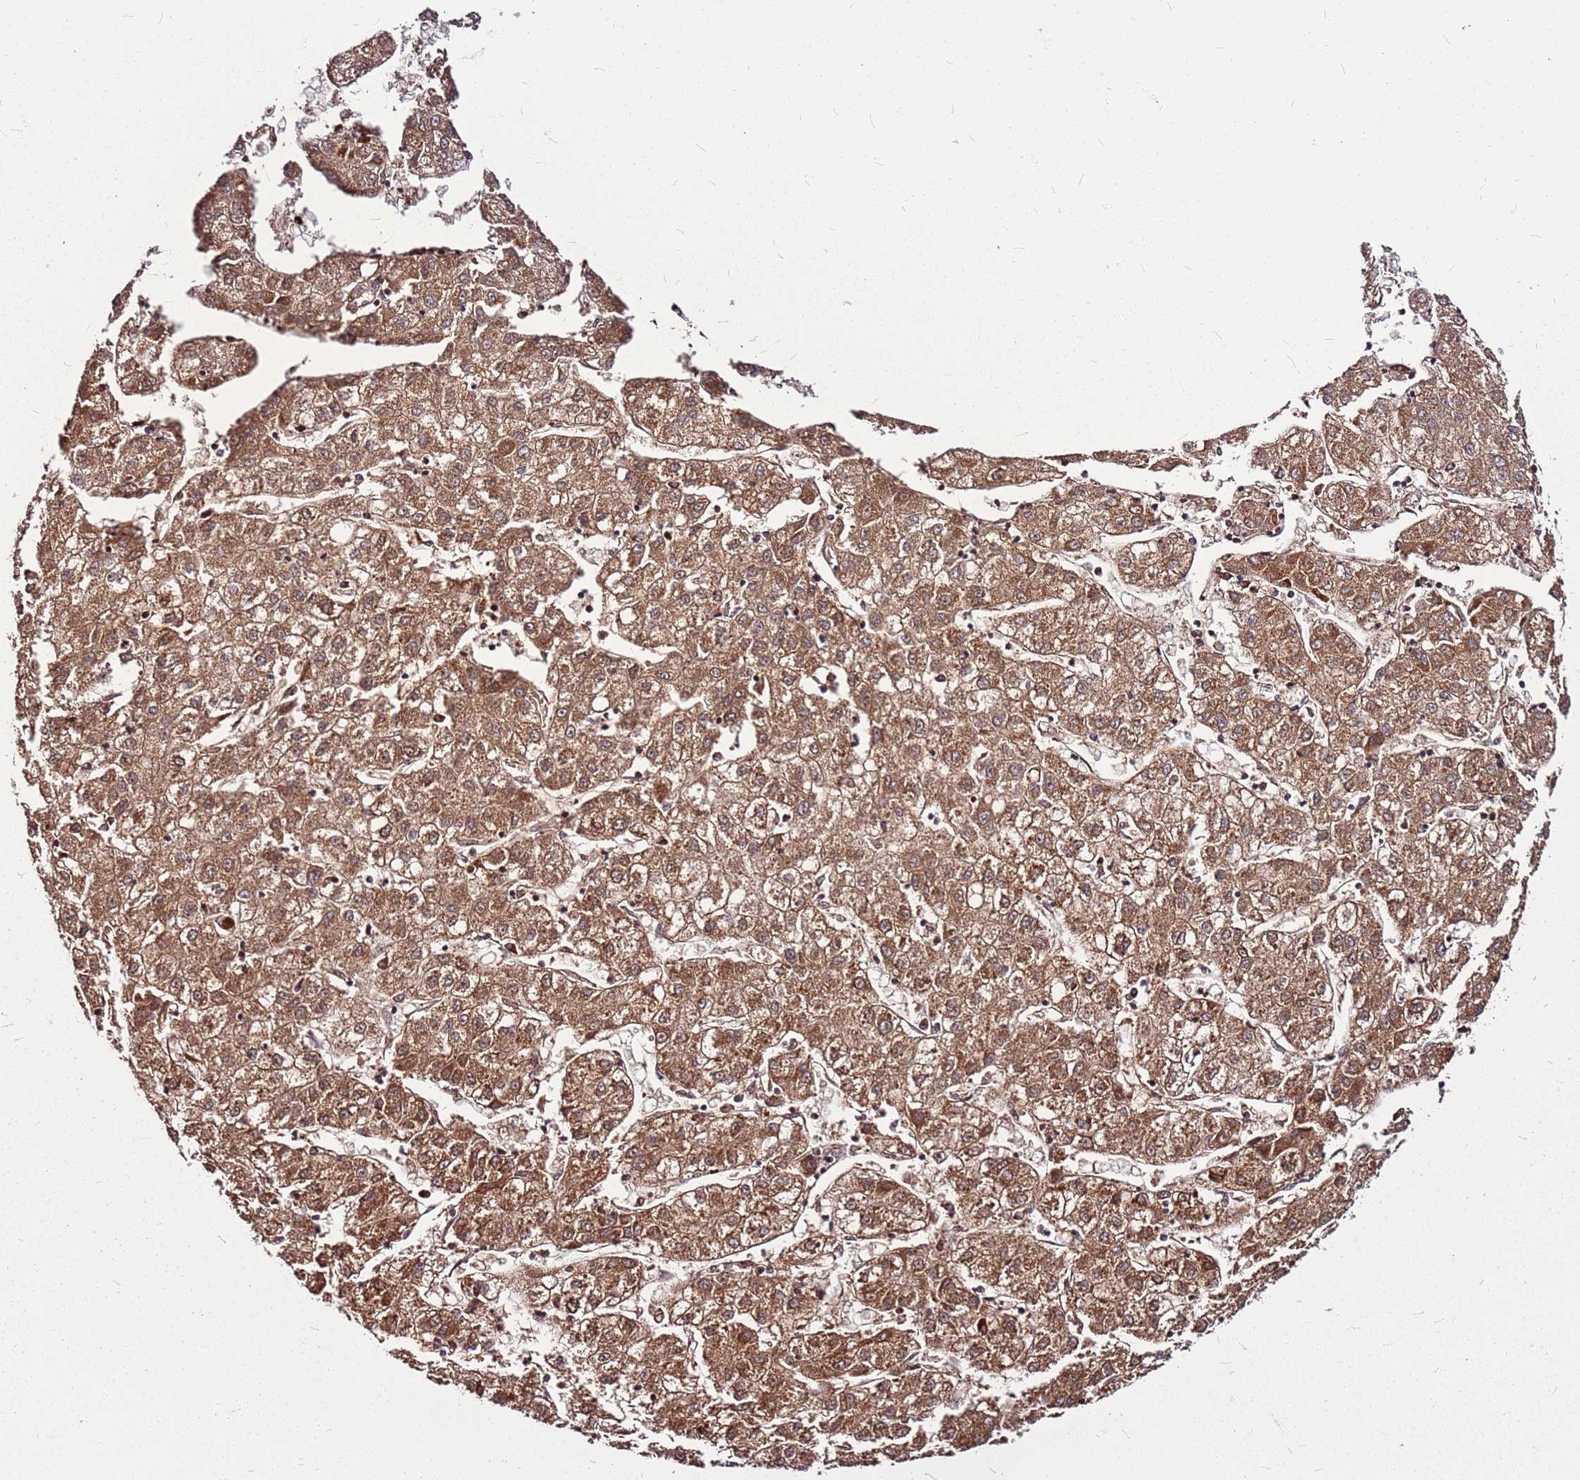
{"staining": {"intensity": "moderate", "quantity": ">75%", "location": "cytoplasmic/membranous"}, "tissue": "liver cancer", "cell_type": "Tumor cells", "image_type": "cancer", "snomed": [{"axis": "morphology", "description": "Carcinoma, Hepatocellular, NOS"}, {"axis": "topography", "description": "Liver"}], "caption": "IHC histopathology image of human liver cancer (hepatocellular carcinoma) stained for a protein (brown), which reveals medium levels of moderate cytoplasmic/membranous positivity in approximately >75% of tumor cells.", "gene": "LYPLAL1", "patient": {"sex": "male", "age": 72}}